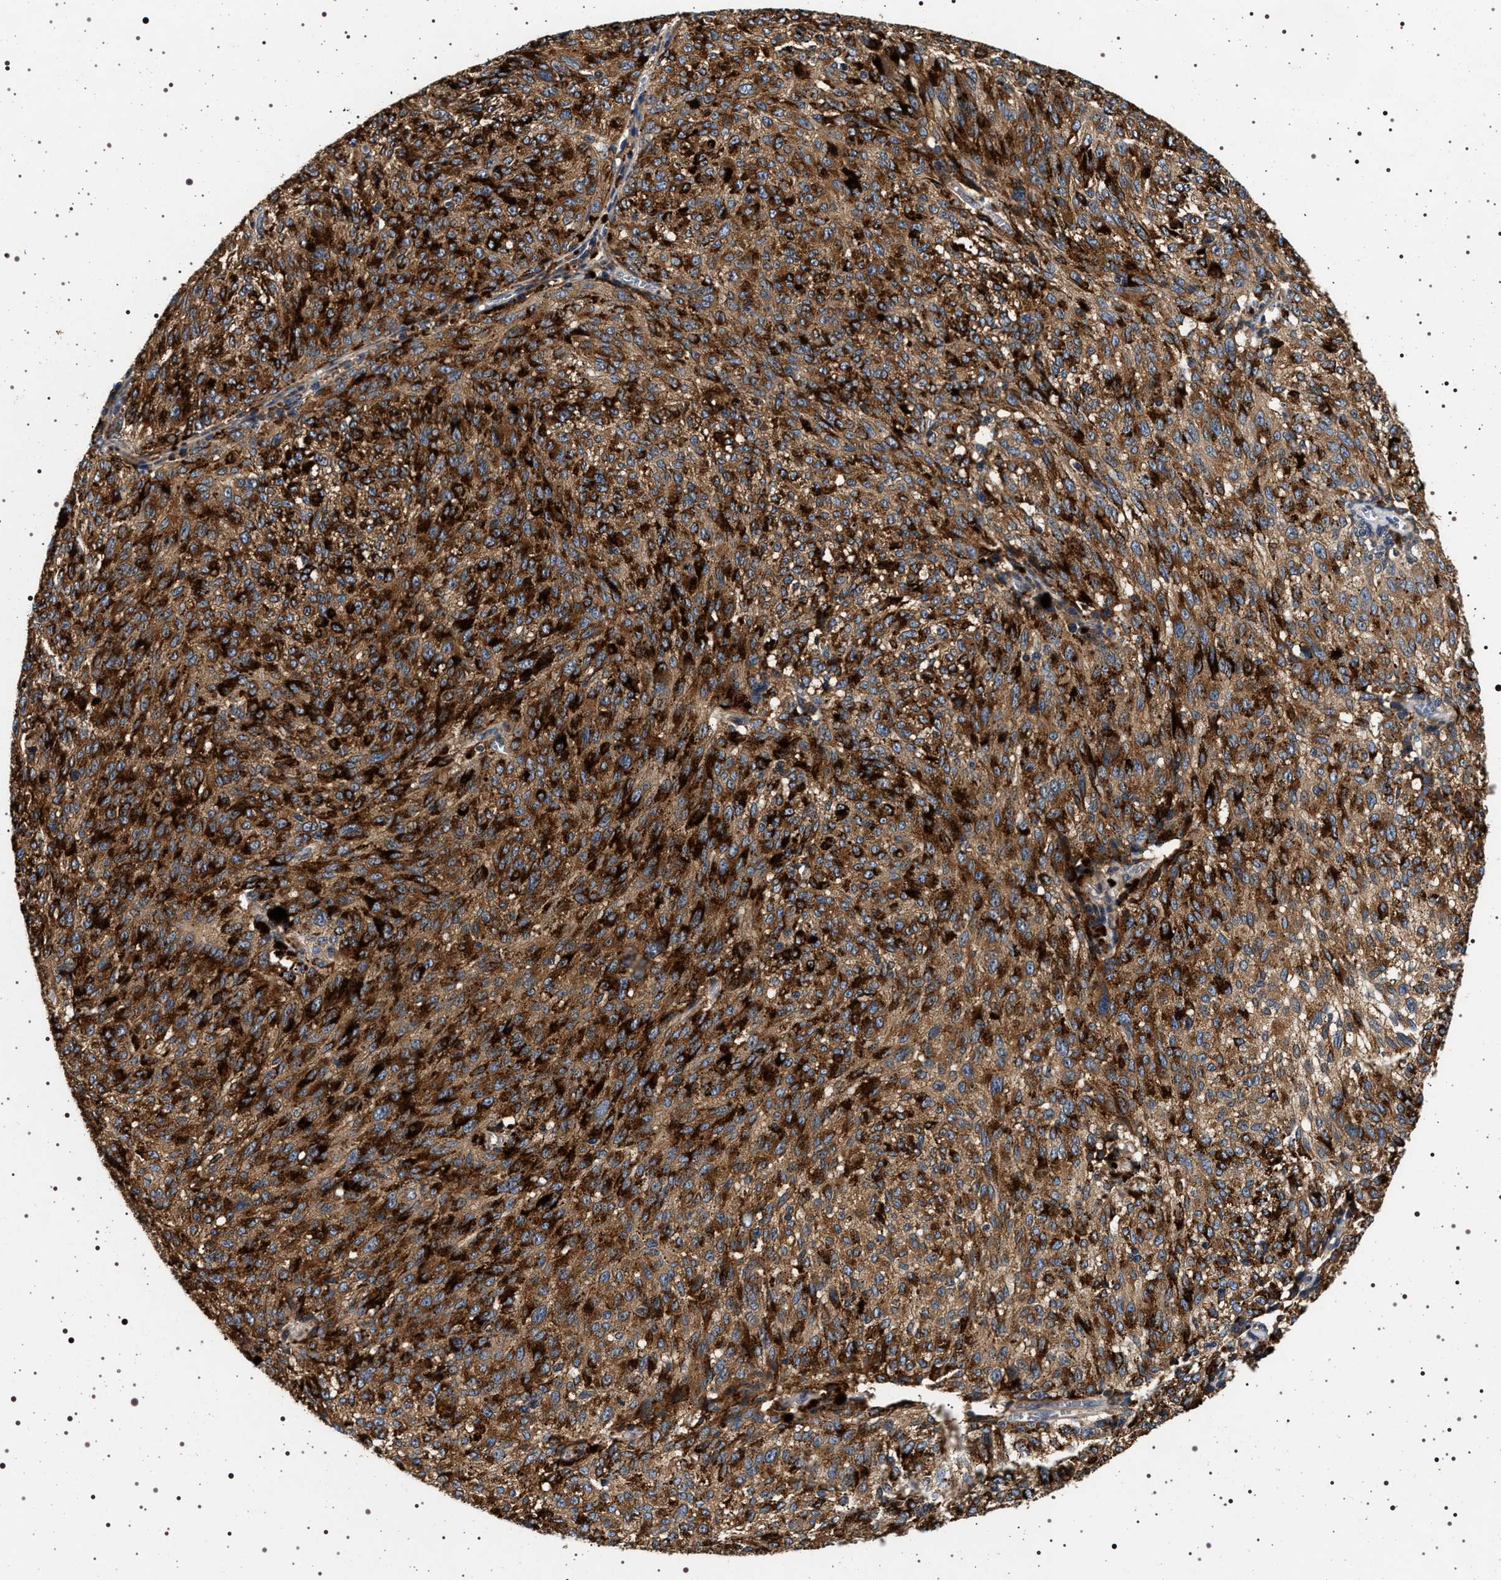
{"staining": {"intensity": "moderate", "quantity": ">75%", "location": "cytoplasmic/membranous"}, "tissue": "melanoma", "cell_type": "Tumor cells", "image_type": "cancer", "snomed": [{"axis": "morphology", "description": "Malignant melanoma, NOS"}, {"axis": "topography", "description": "Skin"}], "caption": "Immunohistochemical staining of melanoma displays medium levels of moderate cytoplasmic/membranous positivity in about >75% of tumor cells.", "gene": "DCBLD2", "patient": {"sex": "female", "age": 72}}